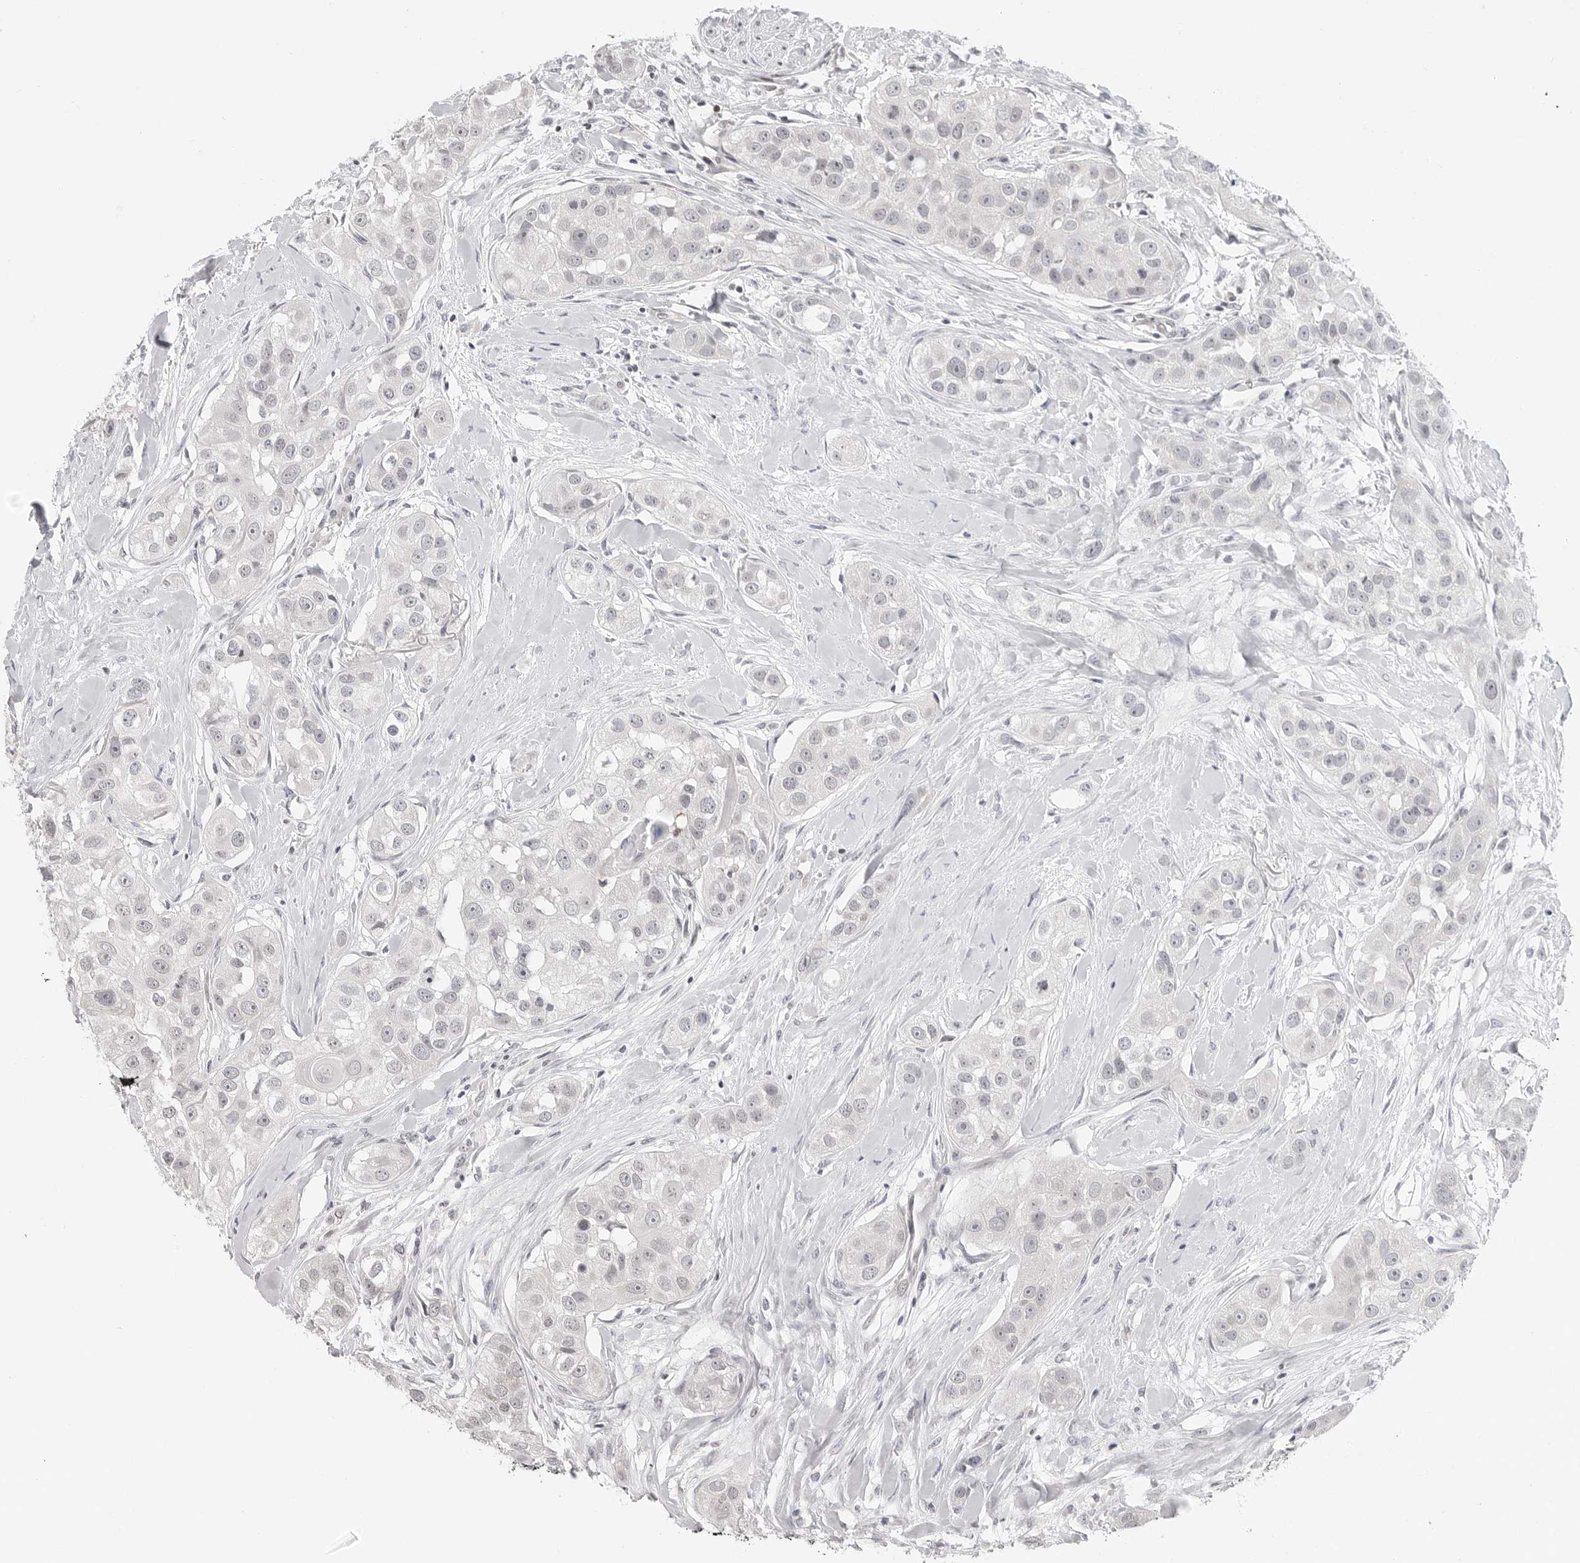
{"staining": {"intensity": "negative", "quantity": "none", "location": "none"}, "tissue": "head and neck cancer", "cell_type": "Tumor cells", "image_type": "cancer", "snomed": [{"axis": "morphology", "description": "Normal tissue, NOS"}, {"axis": "morphology", "description": "Squamous cell carcinoma, NOS"}, {"axis": "topography", "description": "Skeletal muscle"}, {"axis": "topography", "description": "Head-Neck"}], "caption": "Head and neck squamous cell carcinoma was stained to show a protein in brown. There is no significant expression in tumor cells. (Stains: DAB immunohistochemistry with hematoxylin counter stain, Microscopy: brightfield microscopy at high magnification).", "gene": "C8orf33", "patient": {"sex": "male", "age": 51}}